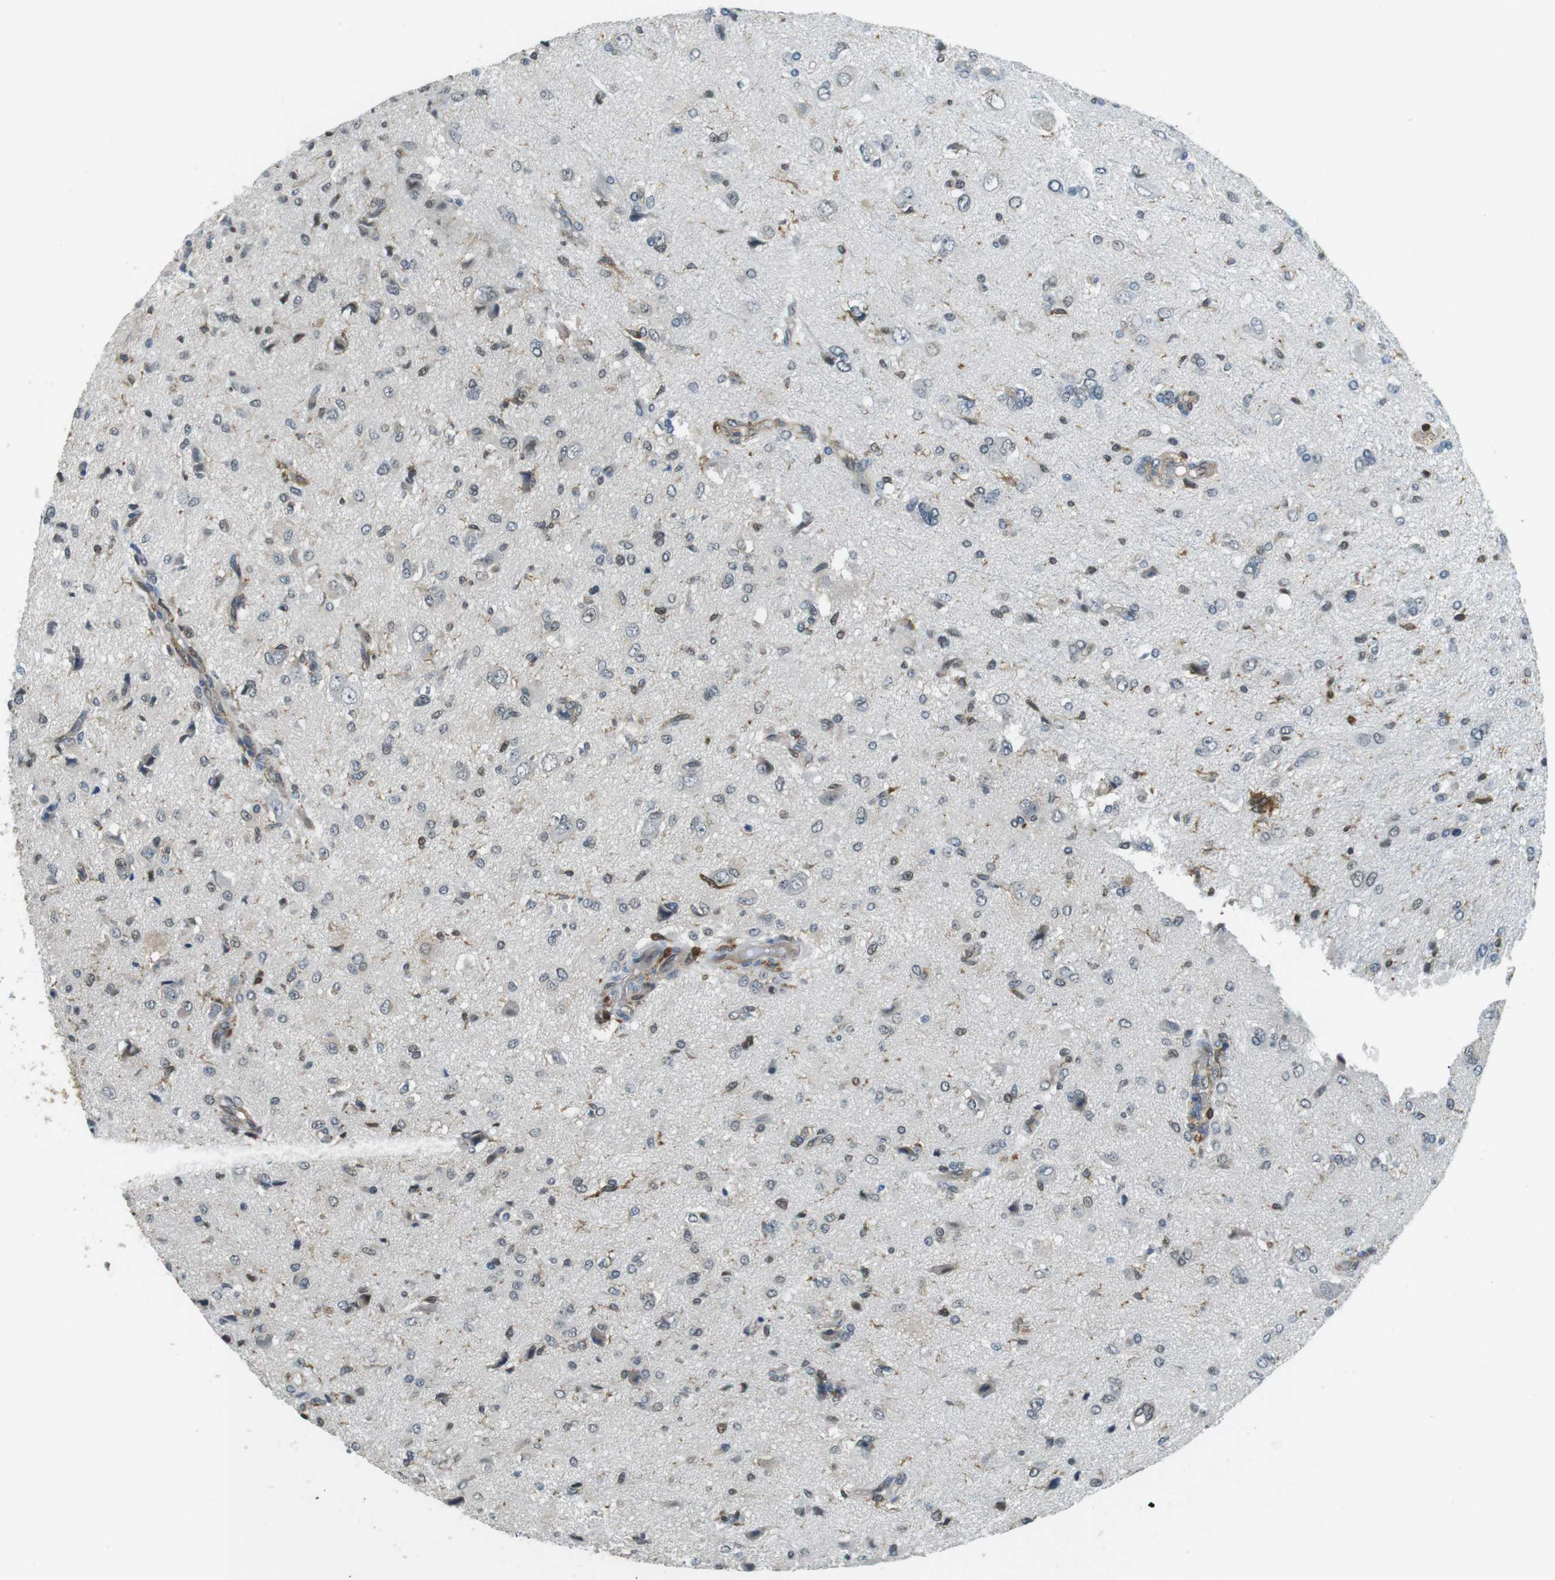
{"staining": {"intensity": "weak", "quantity": "<25%", "location": "nuclear"}, "tissue": "glioma", "cell_type": "Tumor cells", "image_type": "cancer", "snomed": [{"axis": "morphology", "description": "Glioma, malignant, High grade"}, {"axis": "topography", "description": "Brain"}], "caption": "Protein analysis of malignant high-grade glioma demonstrates no significant positivity in tumor cells.", "gene": "STK10", "patient": {"sex": "female", "age": 59}}